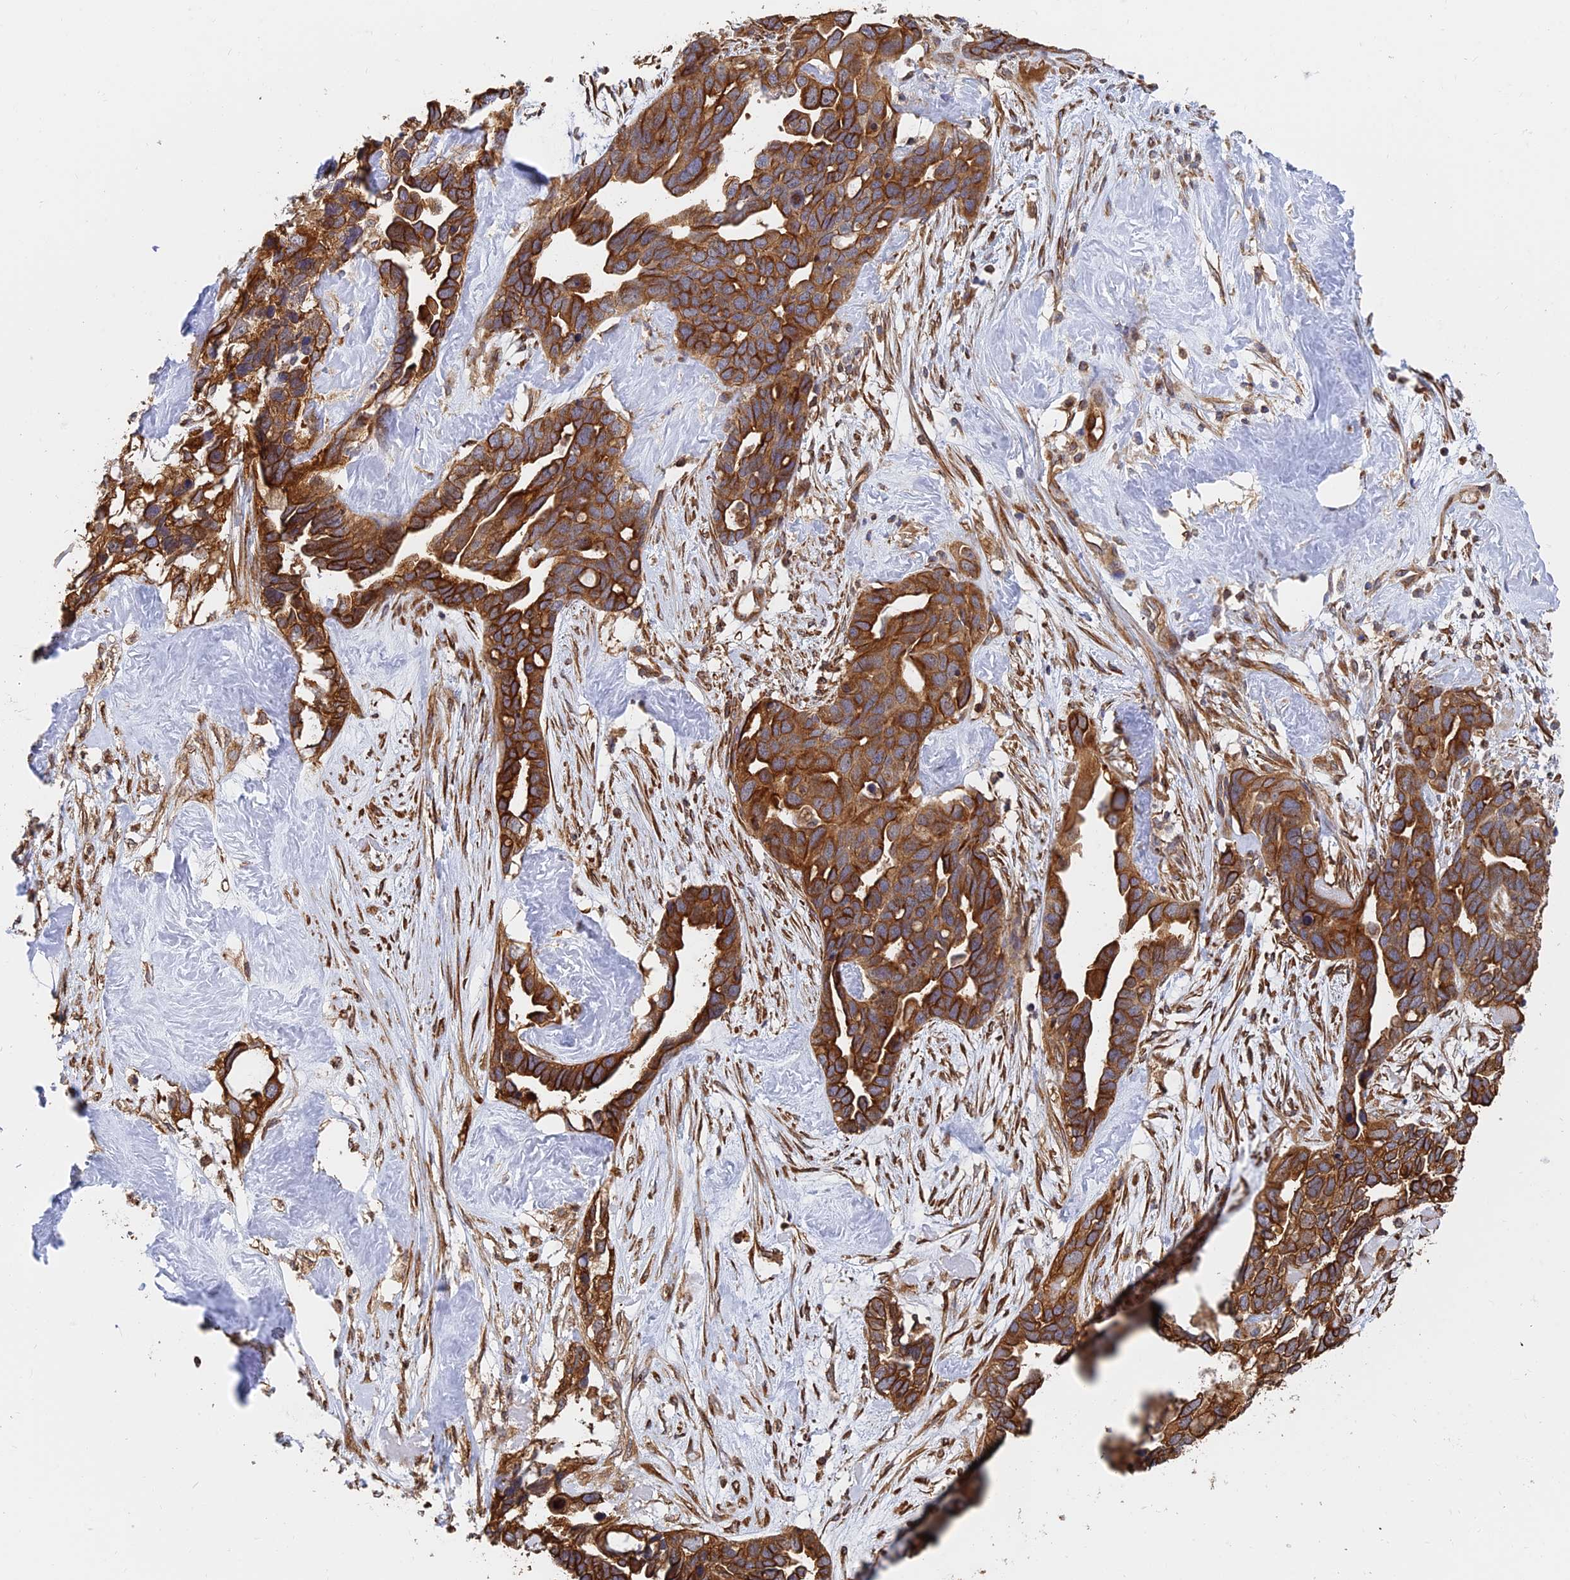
{"staining": {"intensity": "strong", "quantity": ">75%", "location": "cytoplasmic/membranous"}, "tissue": "ovarian cancer", "cell_type": "Tumor cells", "image_type": "cancer", "snomed": [{"axis": "morphology", "description": "Cystadenocarcinoma, serous, NOS"}, {"axis": "topography", "description": "Ovary"}], "caption": "Ovarian cancer tissue exhibits strong cytoplasmic/membranous positivity in about >75% of tumor cells, visualized by immunohistochemistry.", "gene": "WBP11", "patient": {"sex": "female", "age": 54}}